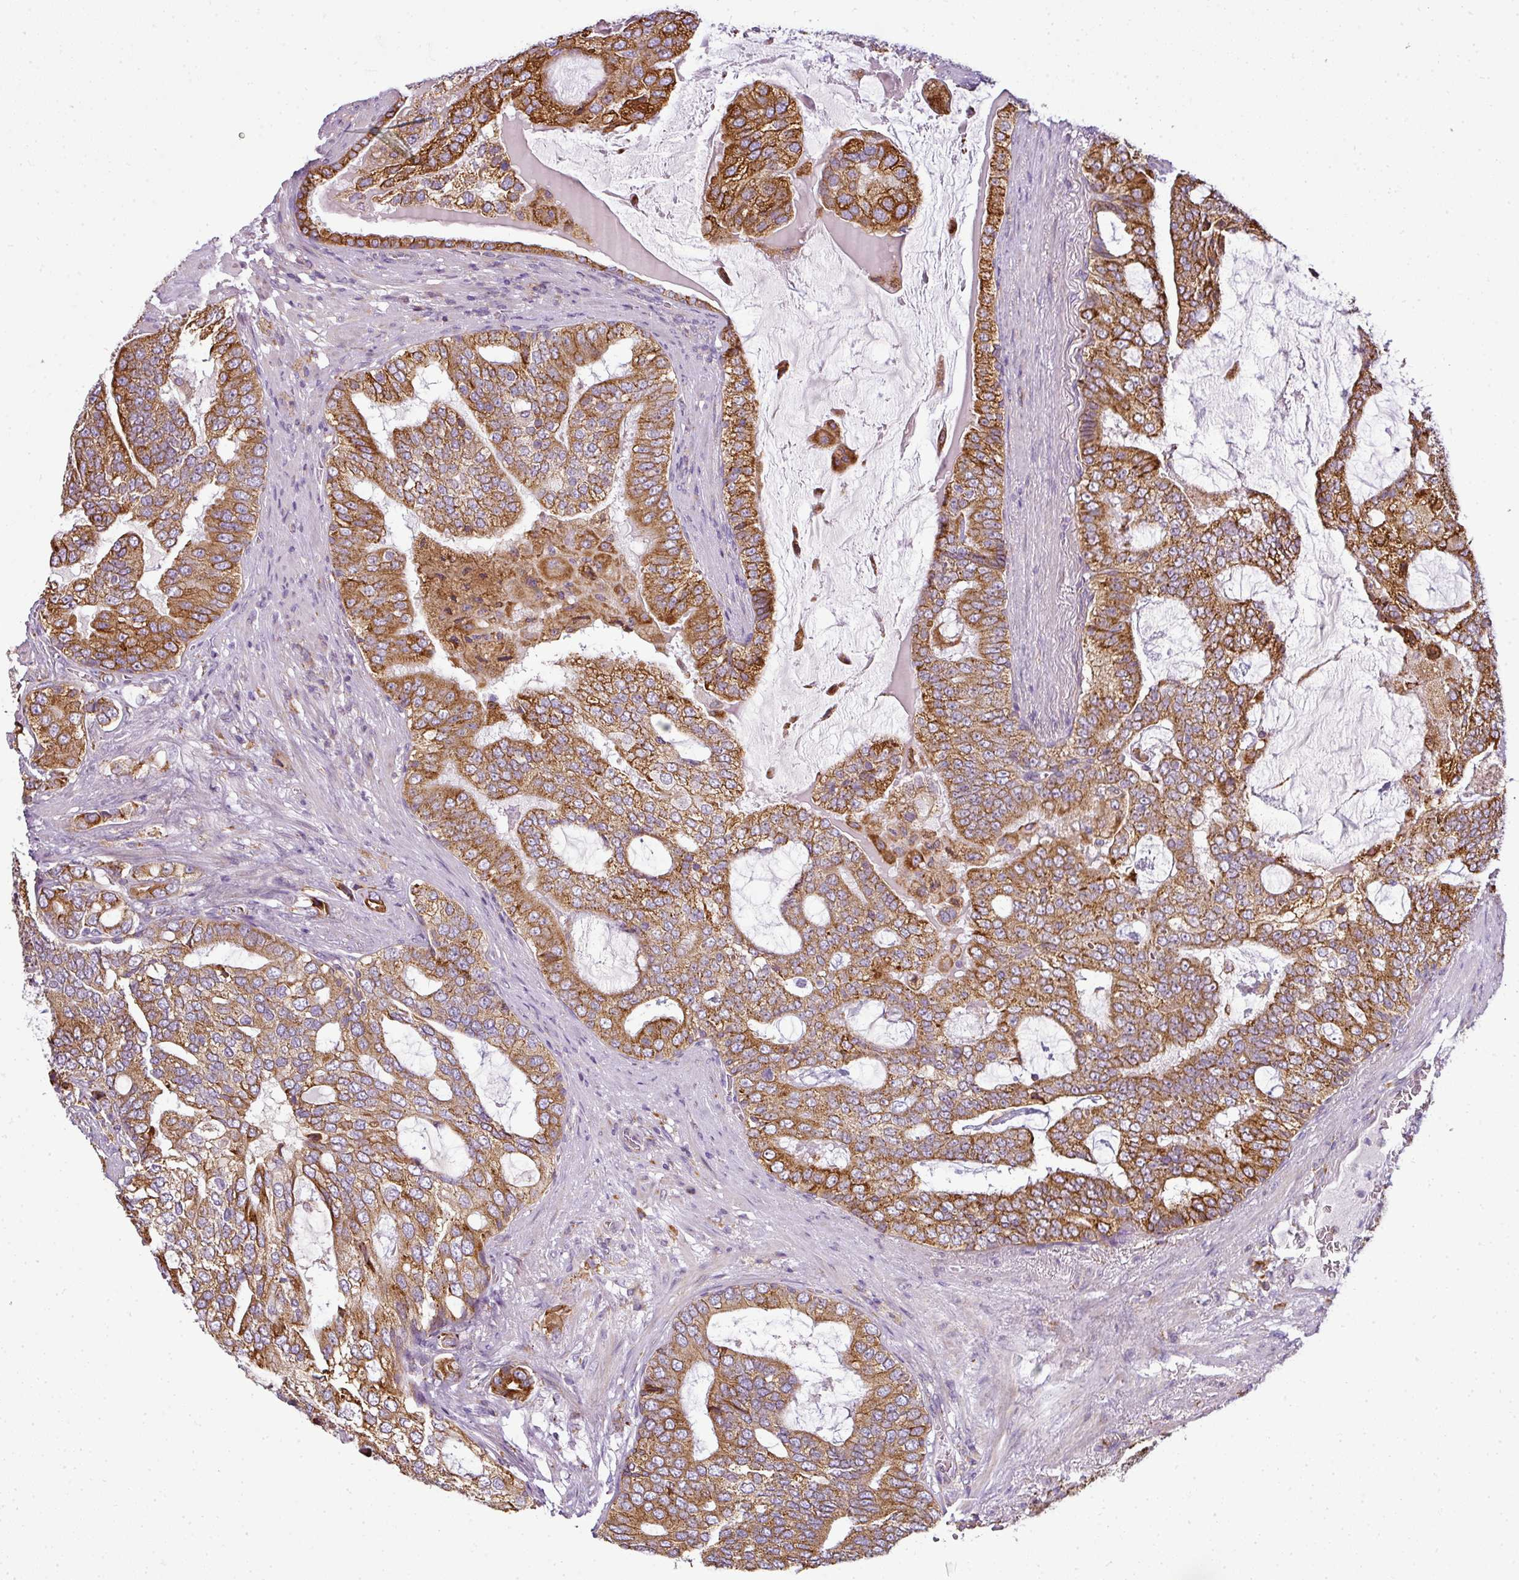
{"staining": {"intensity": "moderate", "quantity": ">75%", "location": "cytoplasmic/membranous"}, "tissue": "prostate cancer", "cell_type": "Tumor cells", "image_type": "cancer", "snomed": [{"axis": "morphology", "description": "Adenocarcinoma, High grade"}, {"axis": "topography", "description": "Prostate"}], "caption": "High-grade adenocarcinoma (prostate) stained for a protein (brown) exhibits moderate cytoplasmic/membranous positive expression in about >75% of tumor cells.", "gene": "ANKRD18A", "patient": {"sex": "male", "age": 55}}